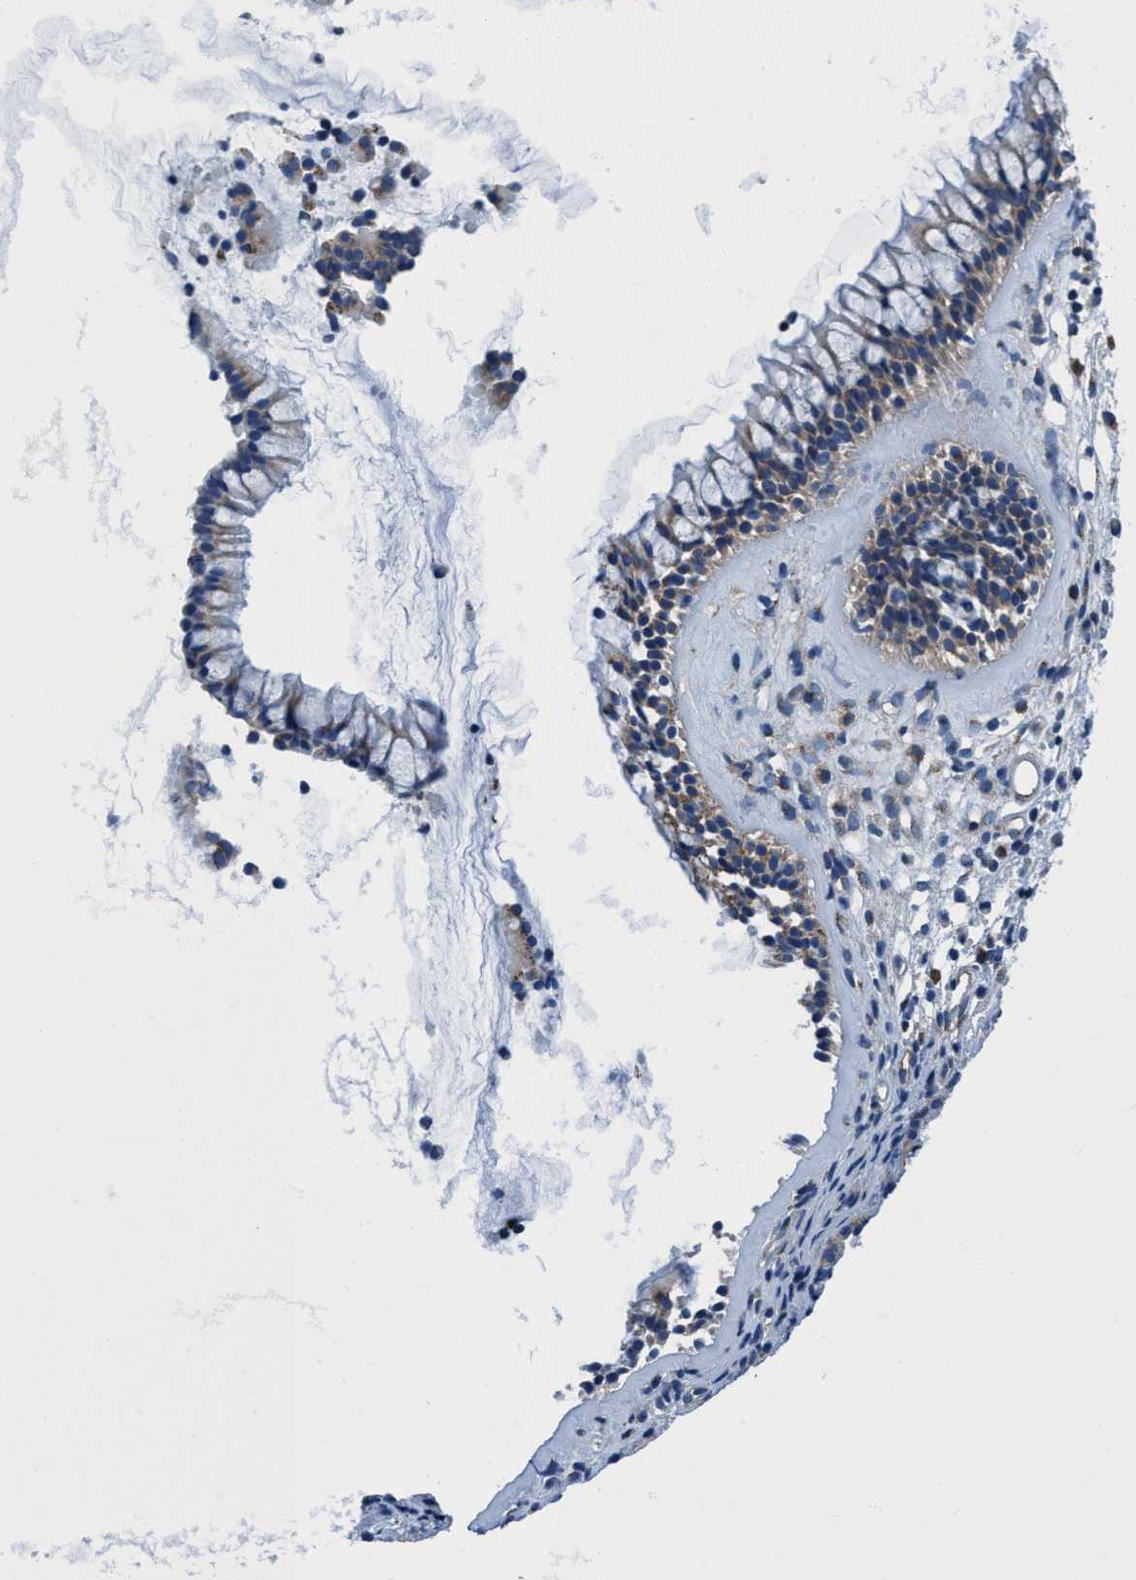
{"staining": {"intensity": "moderate", "quantity": ">75%", "location": "cytoplasmic/membranous"}, "tissue": "nasopharynx", "cell_type": "Respiratory epithelial cells", "image_type": "normal", "snomed": [{"axis": "morphology", "description": "Normal tissue, NOS"}, {"axis": "topography", "description": "Nasopharynx"}], "caption": "Immunohistochemical staining of benign human nasopharynx reveals medium levels of moderate cytoplasmic/membranous positivity in approximately >75% of respiratory epithelial cells.", "gene": "NMT1", "patient": {"sex": "female", "age": 42}}